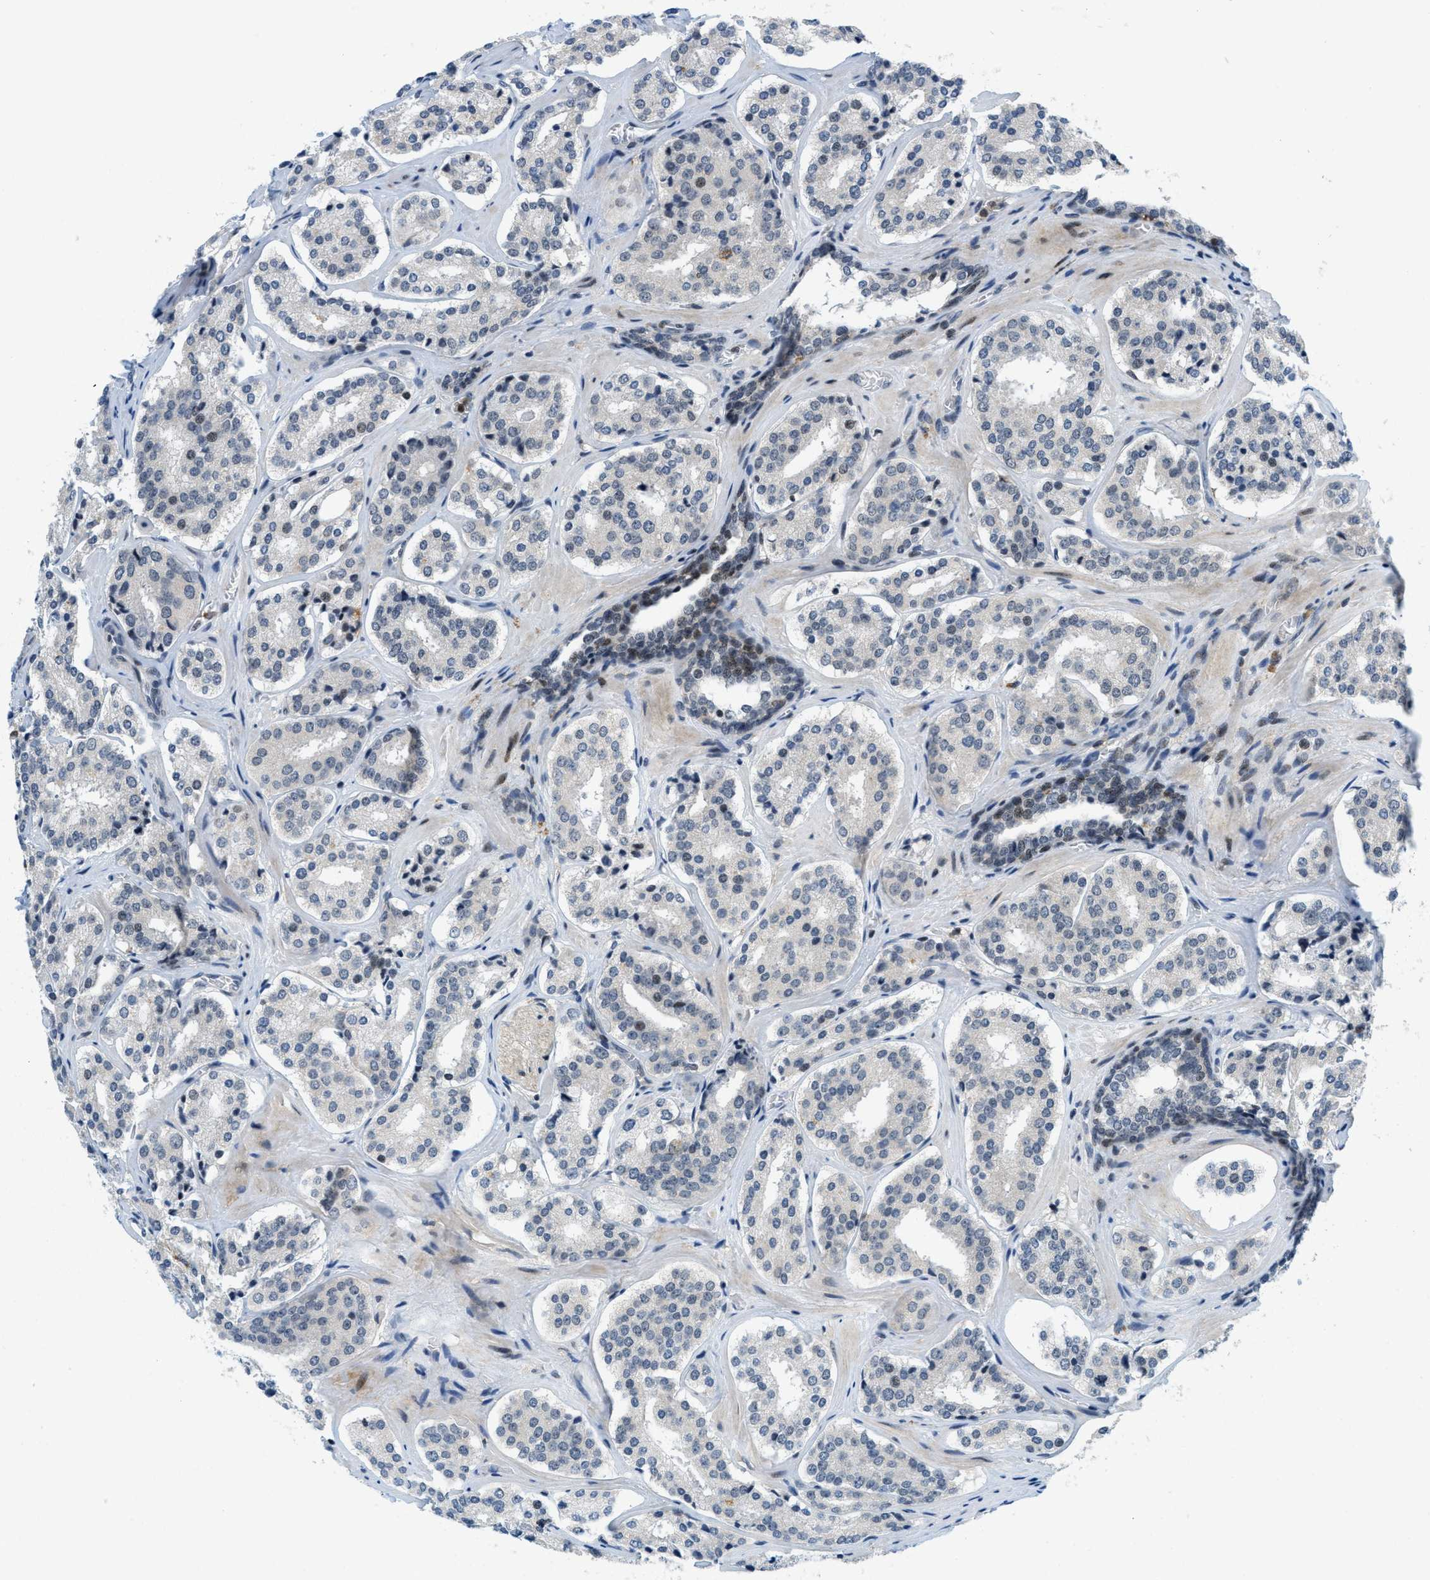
{"staining": {"intensity": "moderate", "quantity": "<25%", "location": "nuclear"}, "tissue": "prostate cancer", "cell_type": "Tumor cells", "image_type": "cancer", "snomed": [{"axis": "morphology", "description": "Adenocarcinoma, High grade"}, {"axis": "topography", "description": "Prostate"}], "caption": "Immunohistochemical staining of human prostate adenocarcinoma (high-grade) demonstrates low levels of moderate nuclear staining in approximately <25% of tumor cells. (DAB (3,3'-diaminobenzidine) = brown stain, brightfield microscopy at high magnification).", "gene": "ING1", "patient": {"sex": "male", "age": 60}}